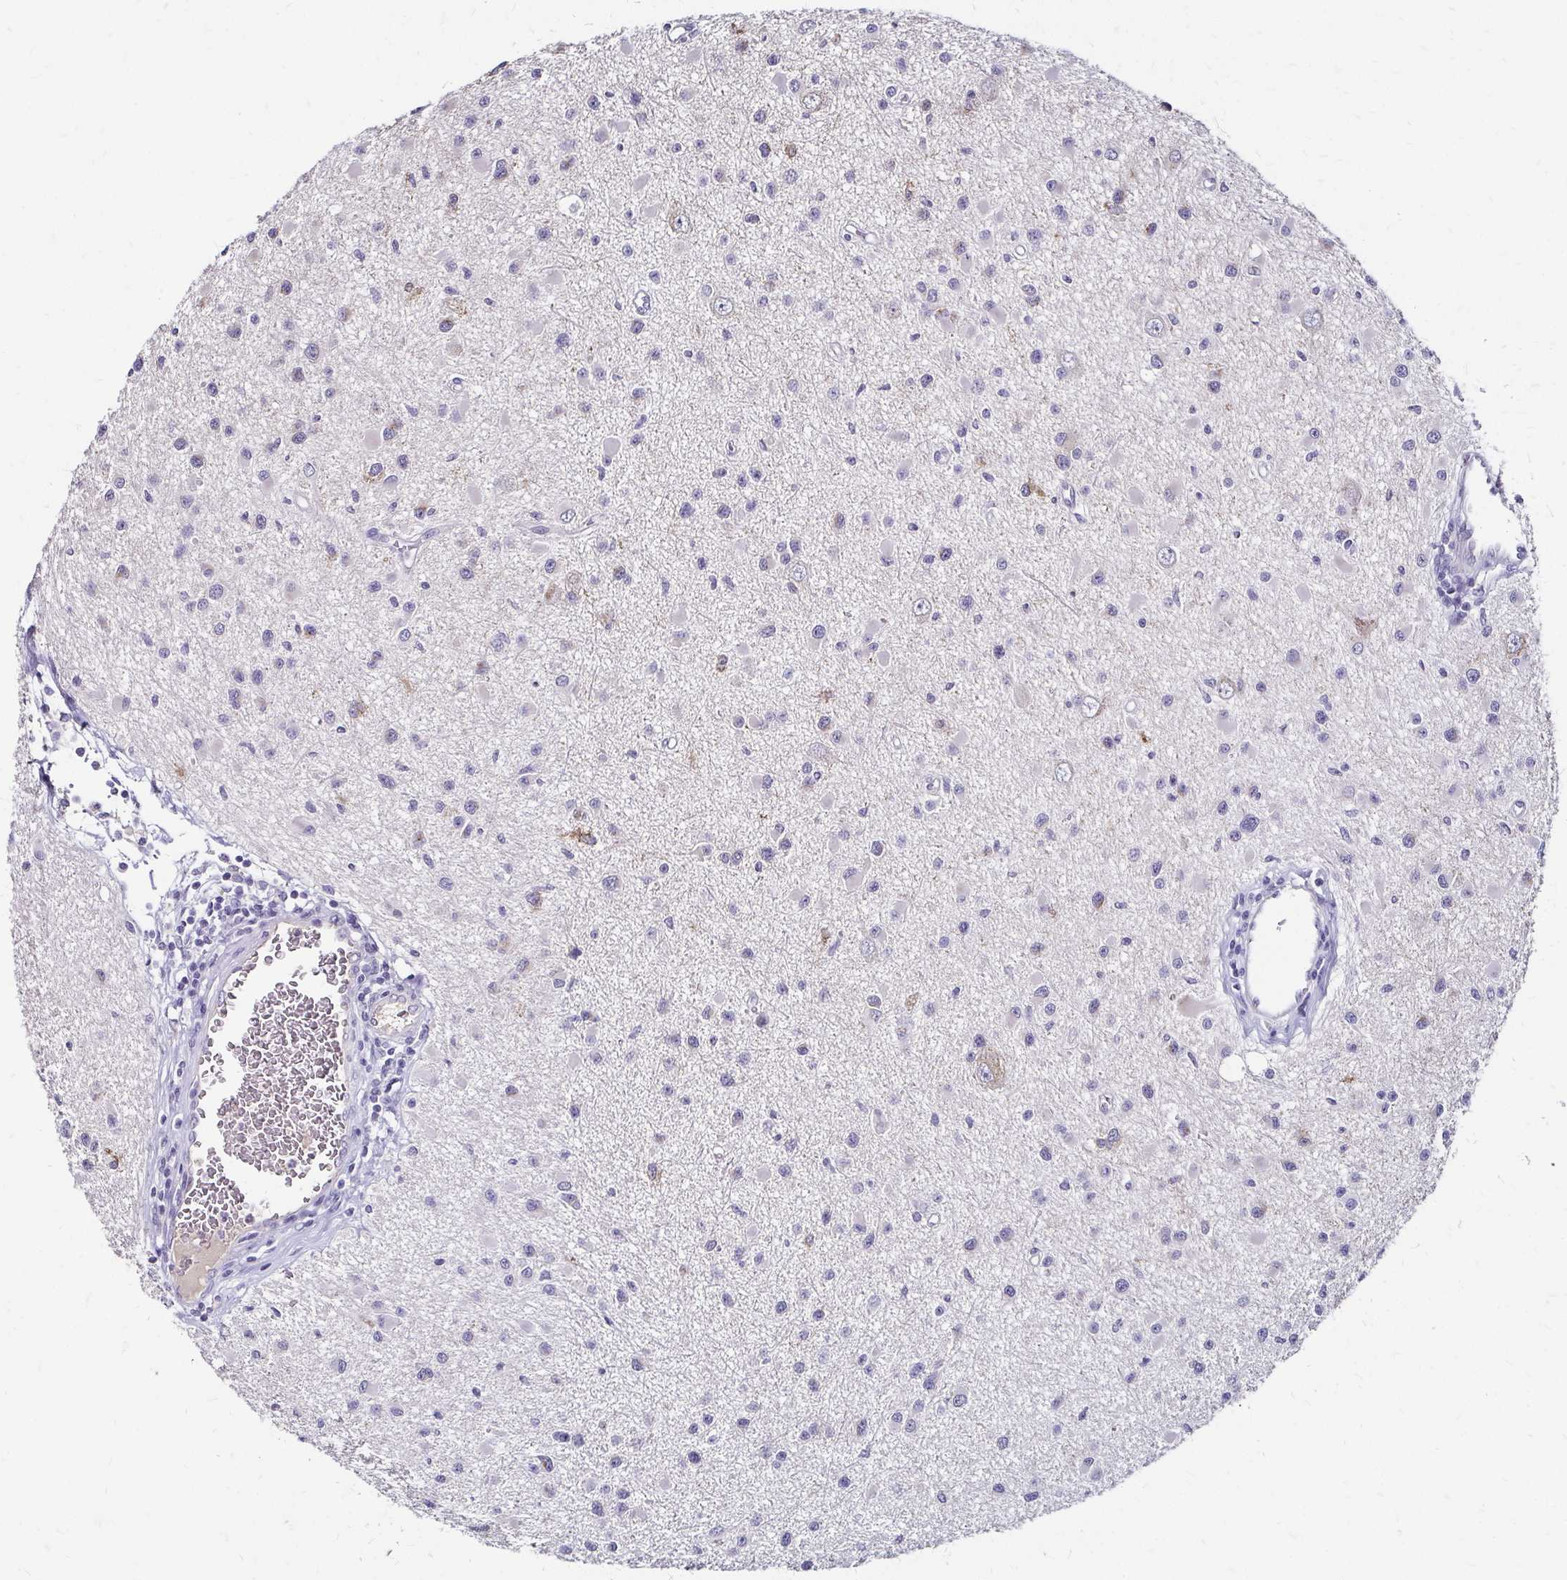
{"staining": {"intensity": "negative", "quantity": "none", "location": "none"}, "tissue": "glioma", "cell_type": "Tumor cells", "image_type": "cancer", "snomed": [{"axis": "morphology", "description": "Glioma, malignant, High grade"}, {"axis": "topography", "description": "Brain"}], "caption": "Tumor cells show no significant positivity in glioma.", "gene": "SCG3", "patient": {"sex": "male", "age": 54}}